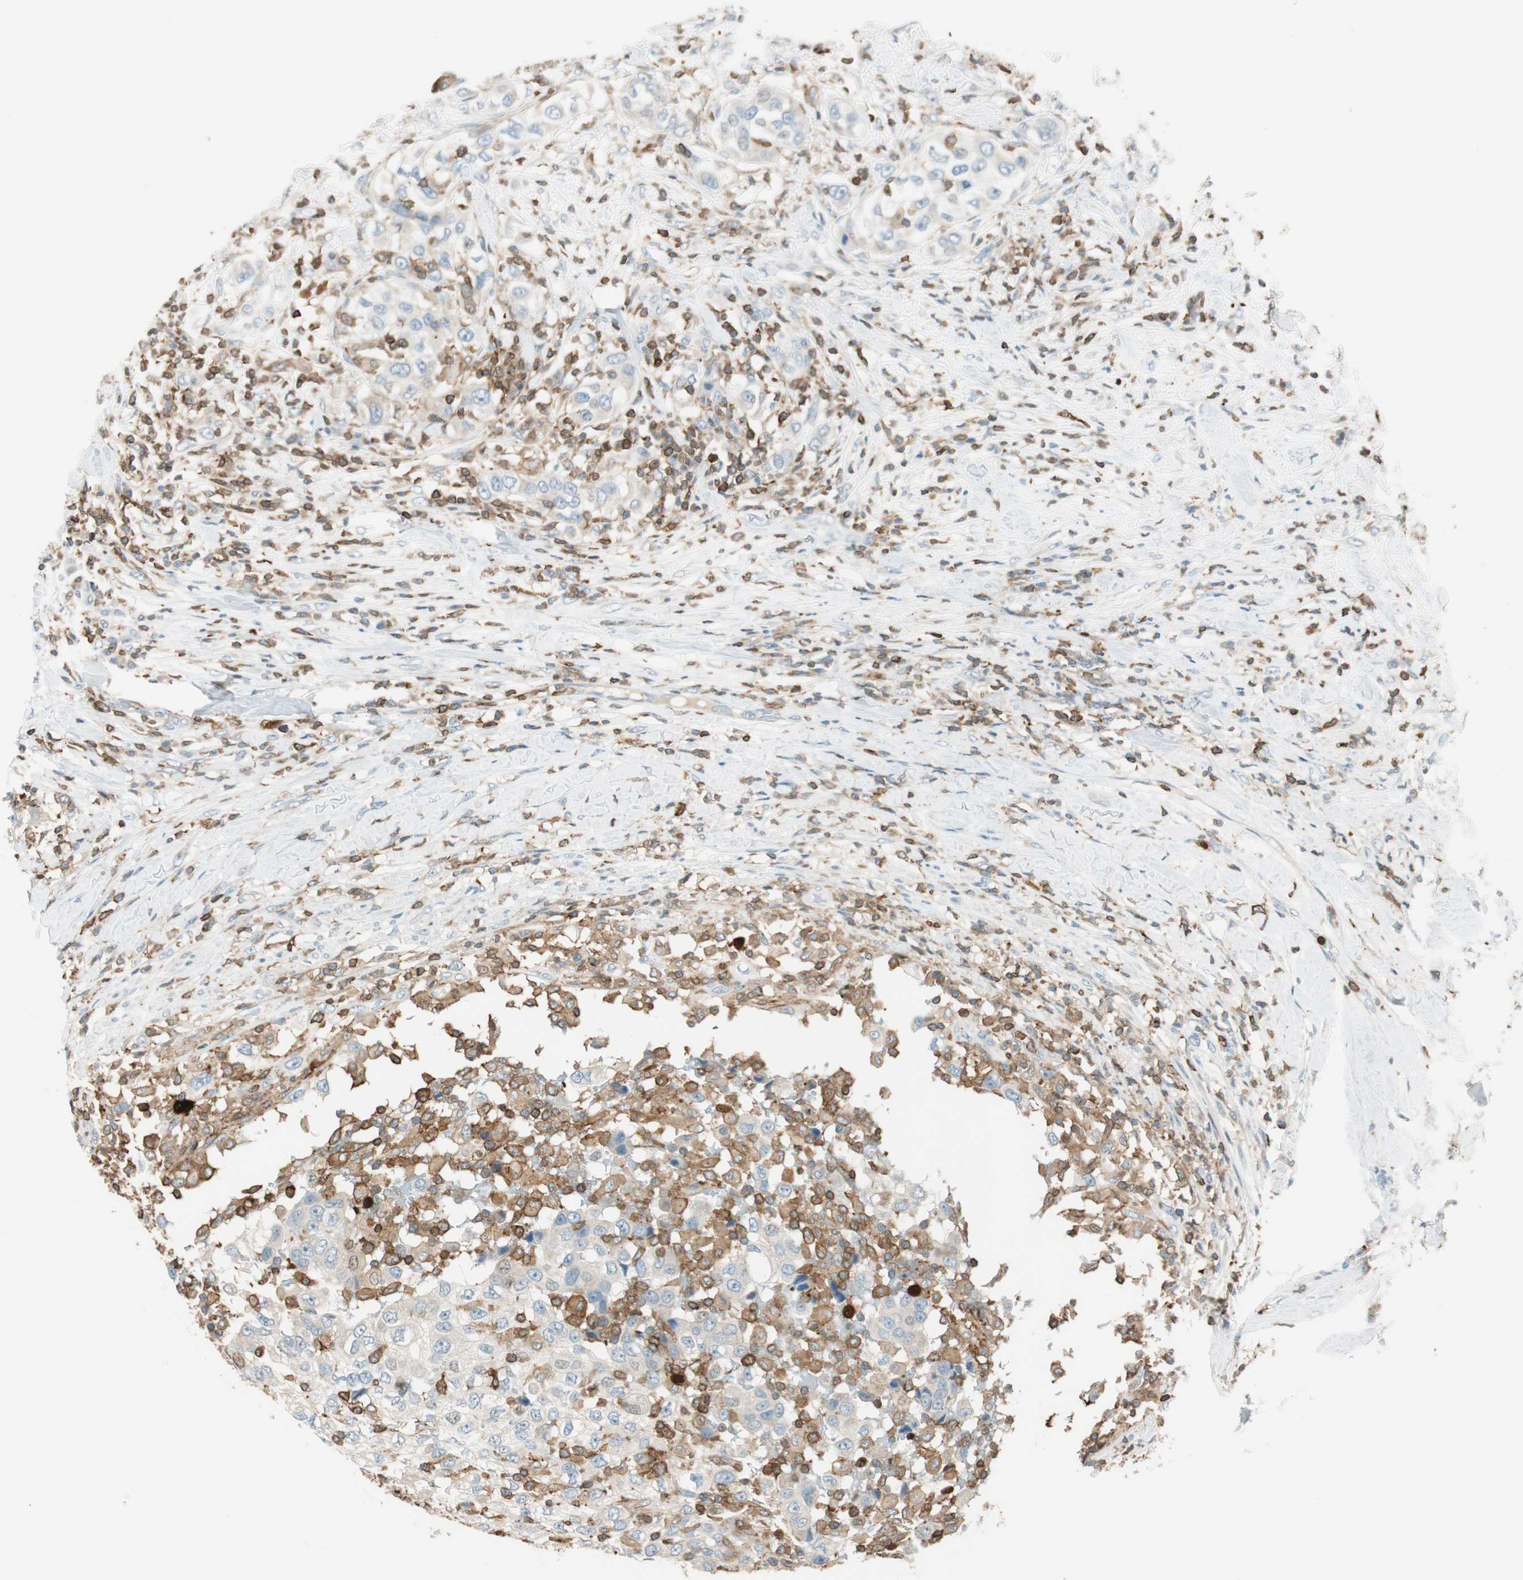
{"staining": {"intensity": "strong", "quantity": "<25%", "location": "cytoplasmic/membranous"}, "tissue": "urothelial cancer", "cell_type": "Tumor cells", "image_type": "cancer", "snomed": [{"axis": "morphology", "description": "Urothelial carcinoma, High grade"}, {"axis": "topography", "description": "Urinary bladder"}], "caption": "Immunohistochemical staining of human urothelial cancer demonstrates strong cytoplasmic/membranous protein staining in approximately <25% of tumor cells.", "gene": "HPGD", "patient": {"sex": "female", "age": 80}}